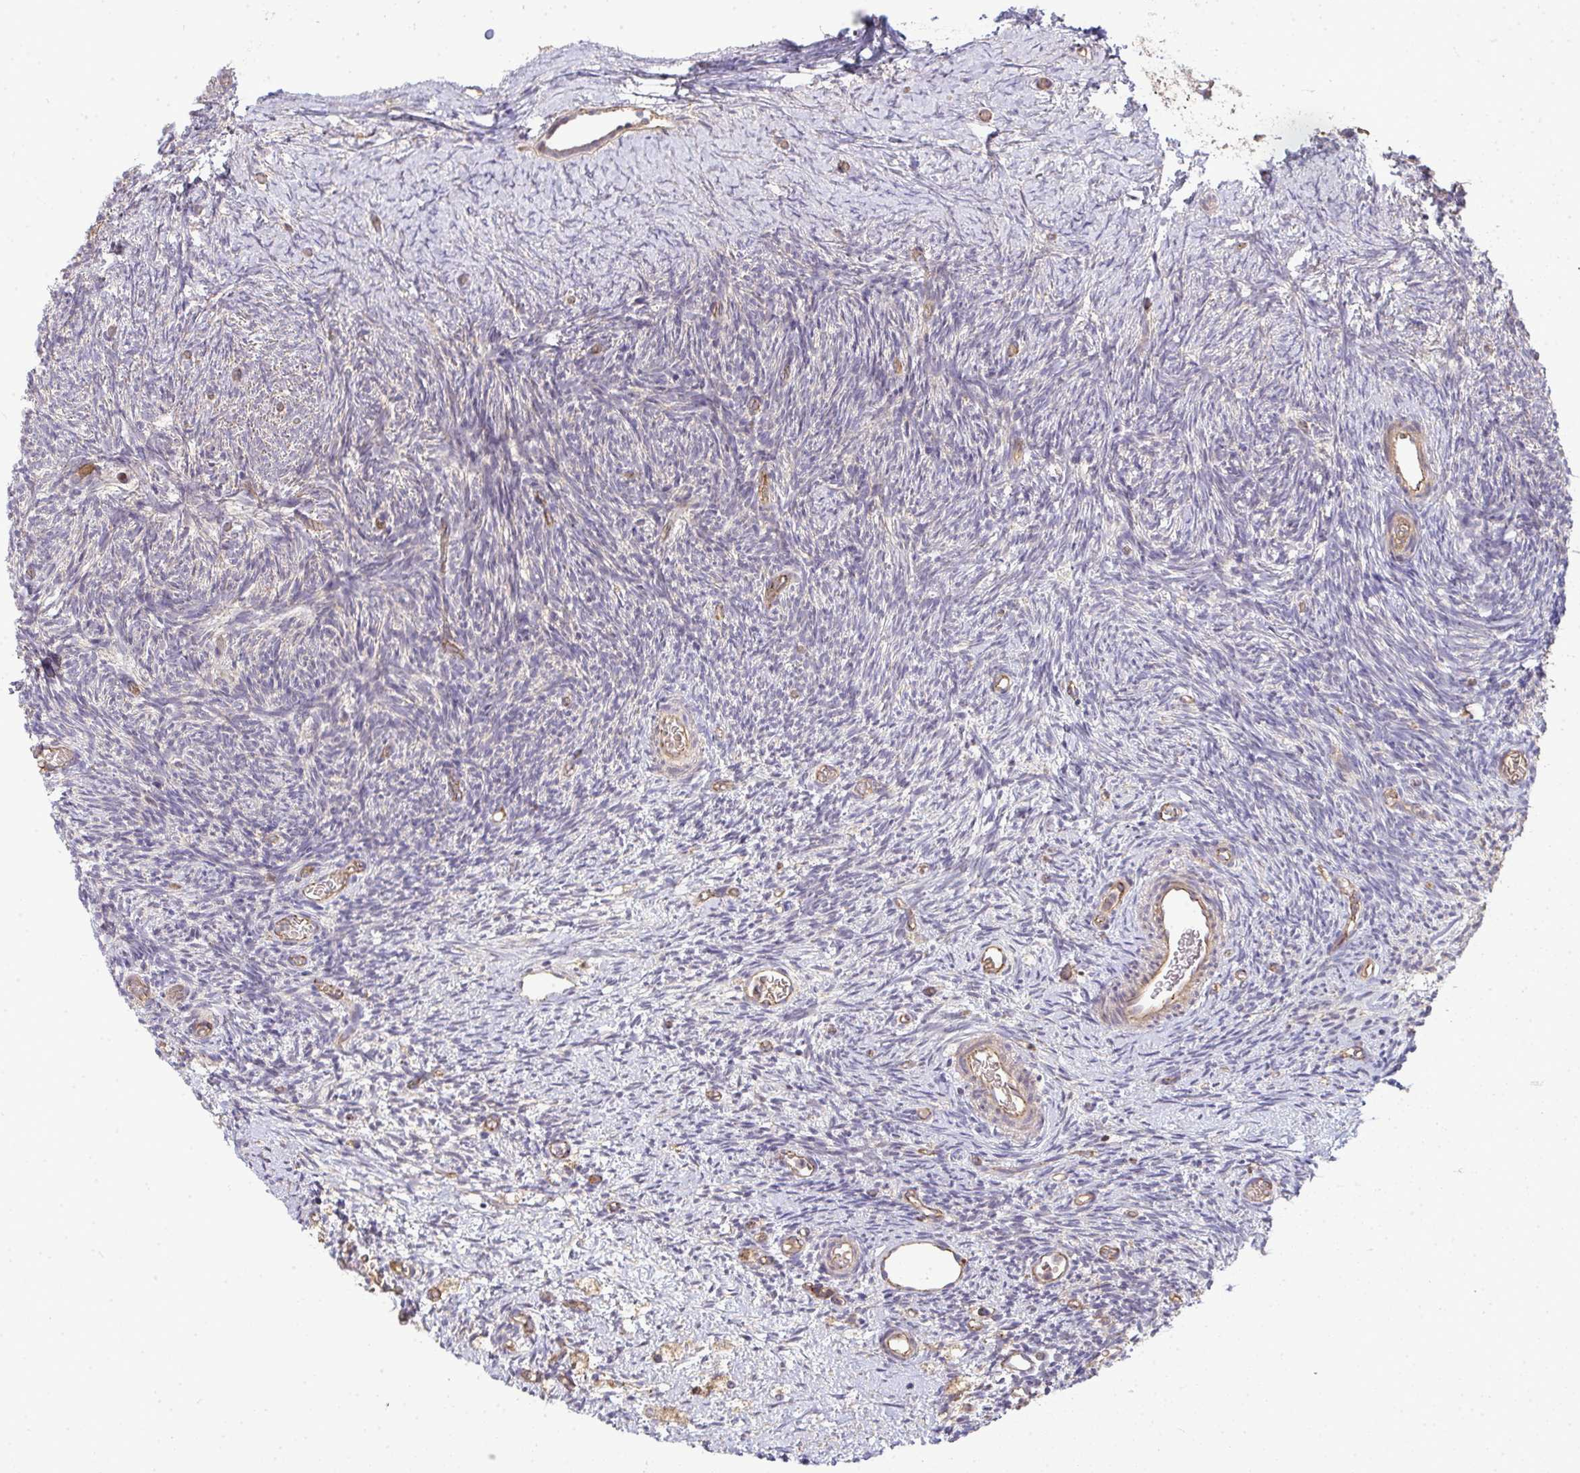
{"staining": {"intensity": "negative", "quantity": "none", "location": "none"}, "tissue": "ovary", "cell_type": "Ovarian stroma cells", "image_type": "normal", "snomed": [{"axis": "morphology", "description": "Normal tissue, NOS"}, {"axis": "topography", "description": "Ovary"}], "caption": "Human ovary stained for a protein using immunohistochemistry displays no positivity in ovarian stroma cells.", "gene": "B4GALT6", "patient": {"sex": "female", "age": 39}}